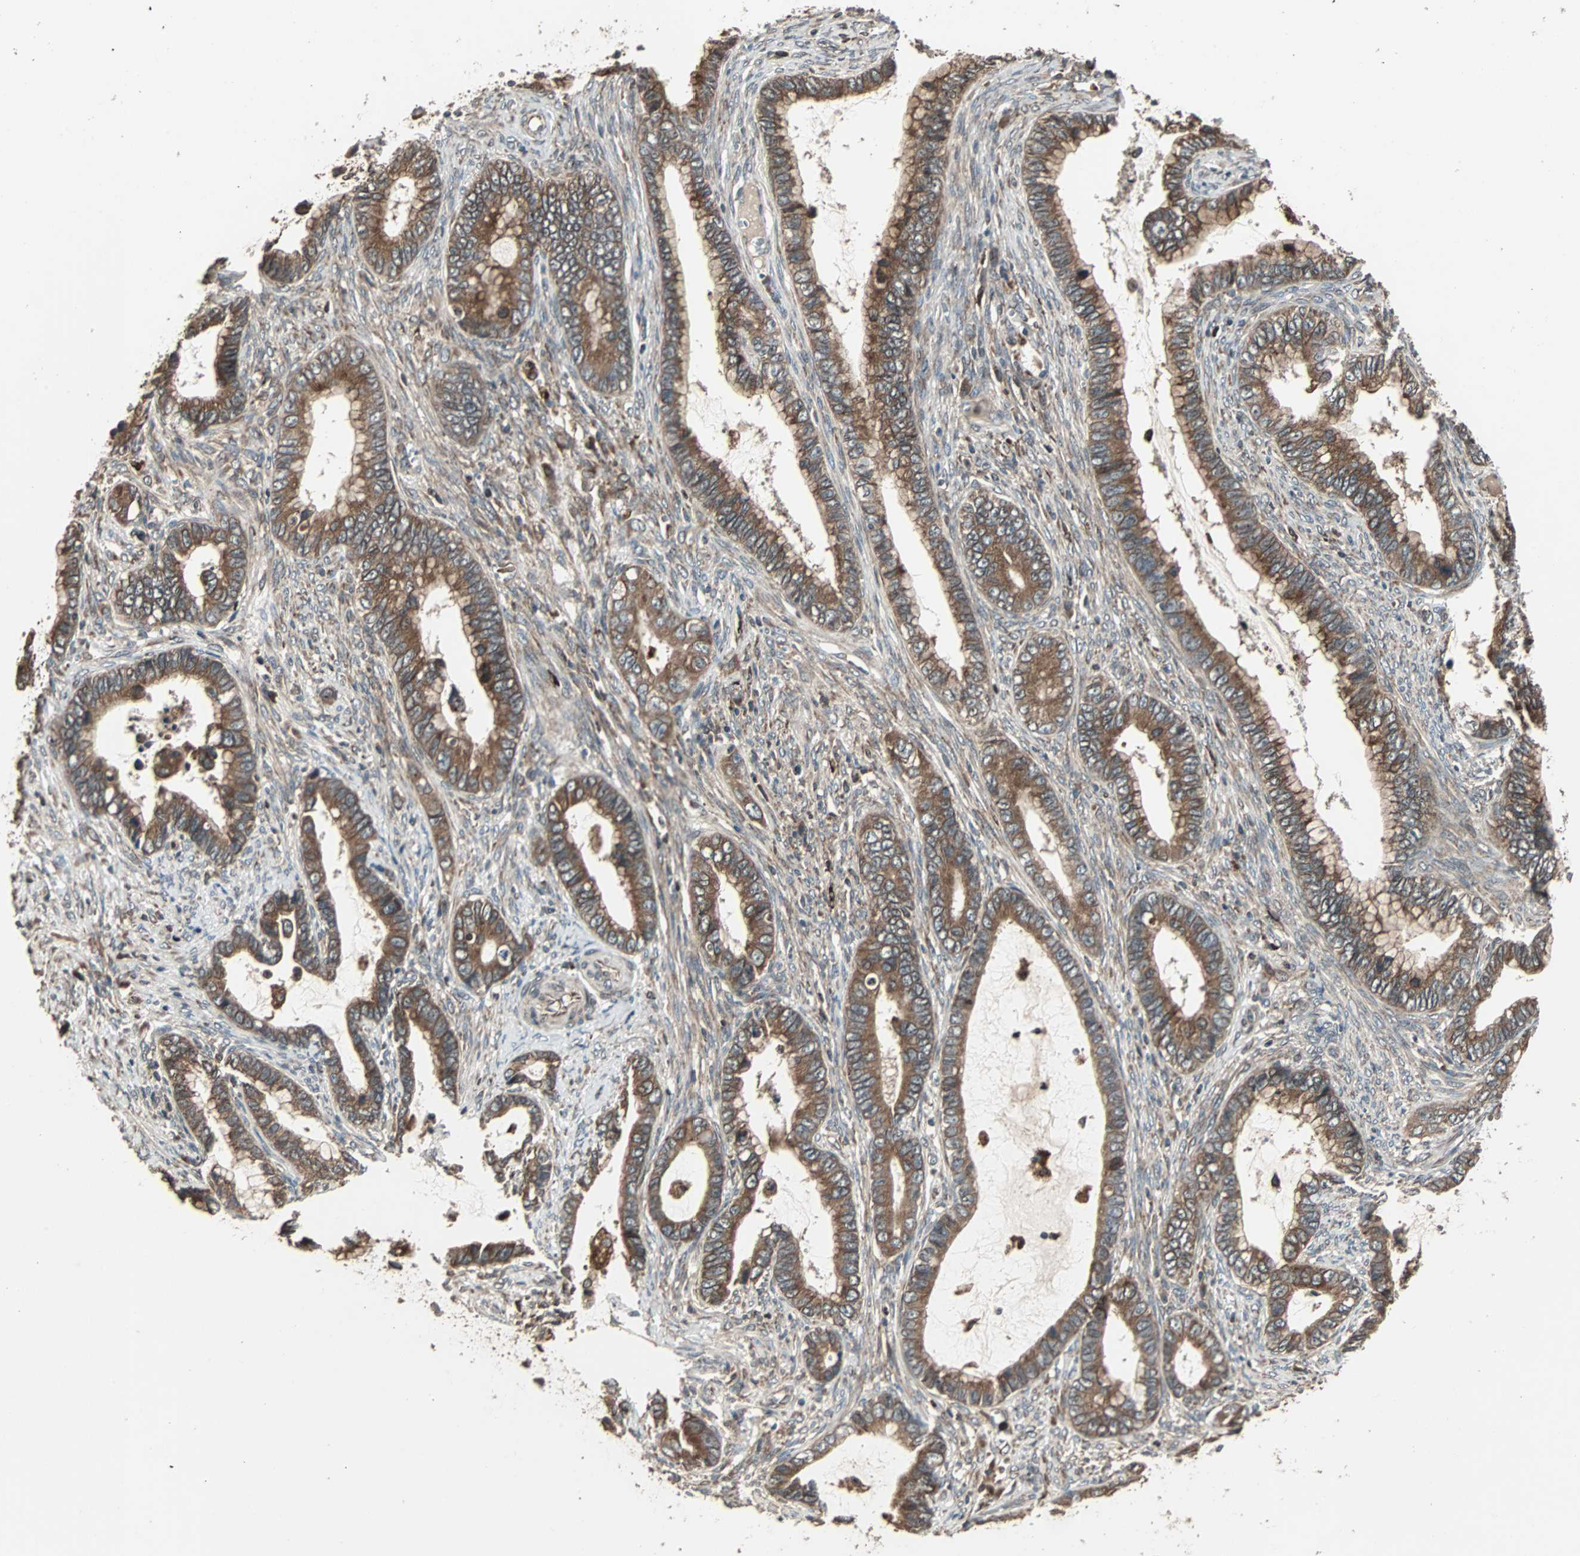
{"staining": {"intensity": "moderate", "quantity": ">75%", "location": "cytoplasmic/membranous"}, "tissue": "cervical cancer", "cell_type": "Tumor cells", "image_type": "cancer", "snomed": [{"axis": "morphology", "description": "Adenocarcinoma, NOS"}, {"axis": "topography", "description": "Cervix"}], "caption": "Human cervical adenocarcinoma stained for a protein (brown) exhibits moderate cytoplasmic/membranous positive staining in approximately >75% of tumor cells.", "gene": "RAB7A", "patient": {"sex": "female", "age": 44}}